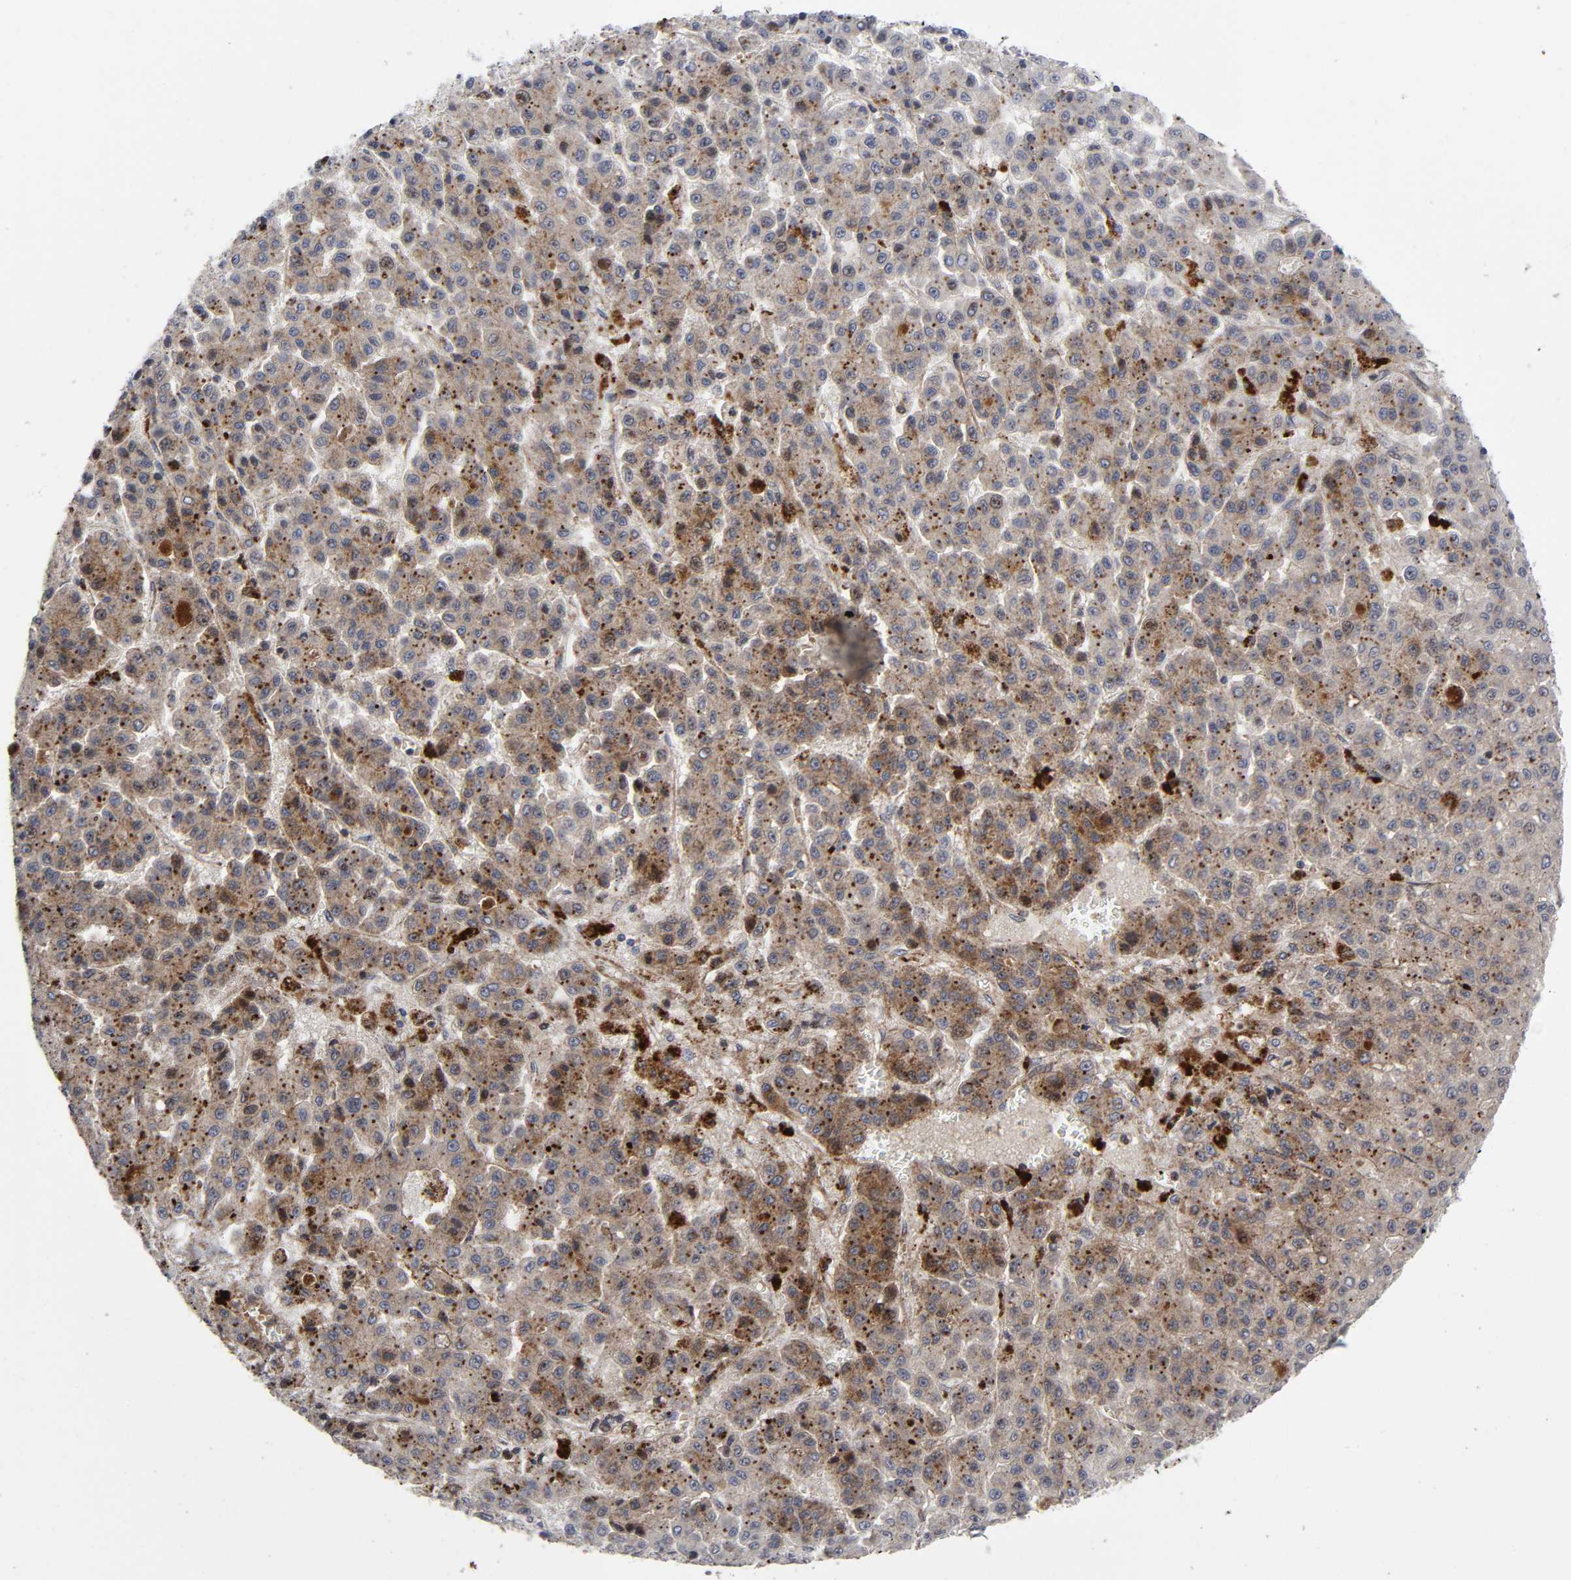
{"staining": {"intensity": "moderate", "quantity": ">75%", "location": "cytoplasmic/membranous"}, "tissue": "liver cancer", "cell_type": "Tumor cells", "image_type": "cancer", "snomed": [{"axis": "morphology", "description": "Carcinoma, Hepatocellular, NOS"}, {"axis": "topography", "description": "Liver"}], "caption": "Protein analysis of hepatocellular carcinoma (liver) tissue shows moderate cytoplasmic/membranous positivity in approximately >75% of tumor cells.", "gene": "CASP9", "patient": {"sex": "male", "age": 70}}